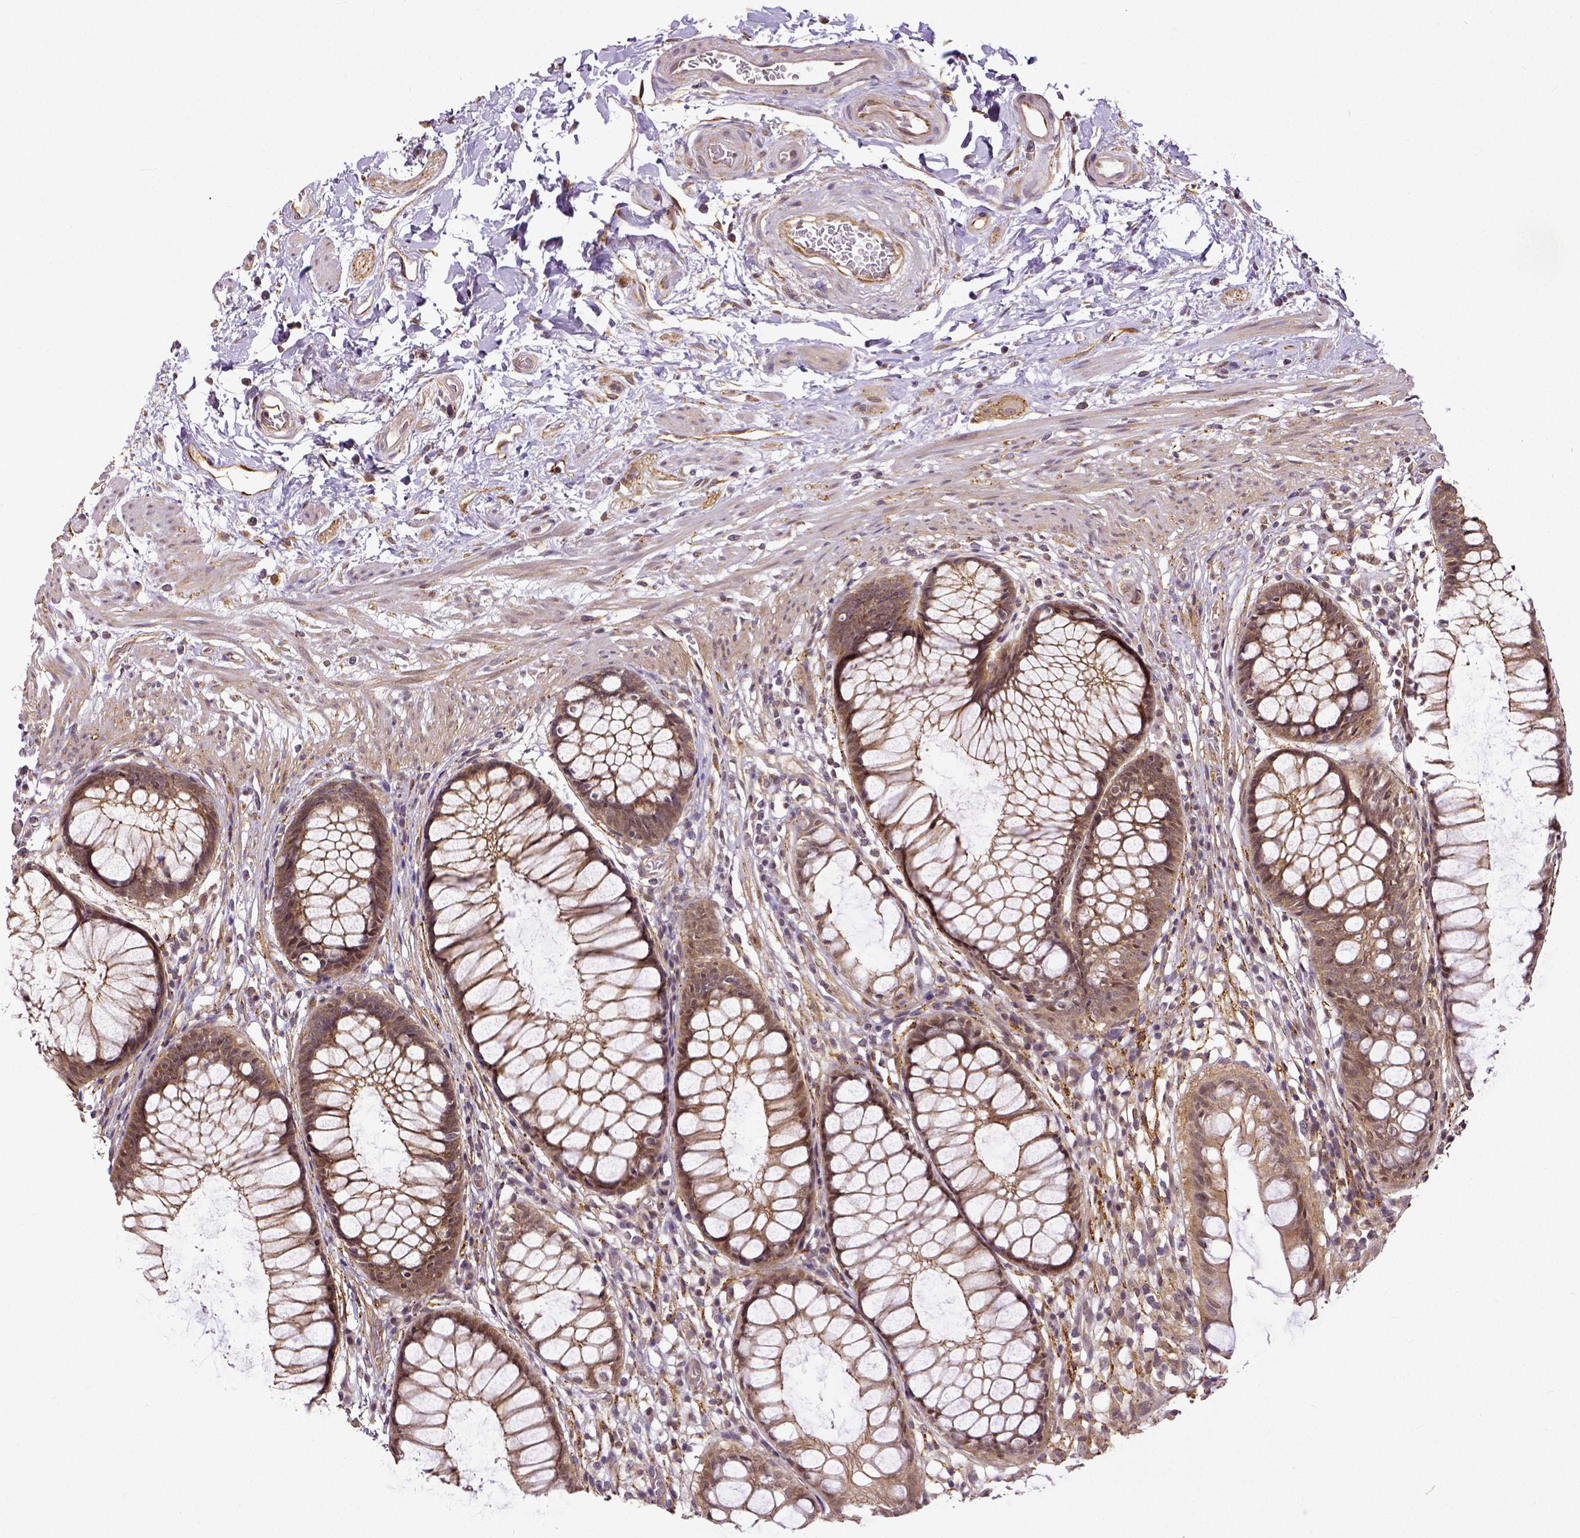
{"staining": {"intensity": "moderate", "quantity": ">75%", "location": "cytoplasmic/membranous"}, "tissue": "rectum", "cell_type": "Glandular cells", "image_type": "normal", "snomed": [{"axis": "morphology", "description": "Normal tissue, NOS"}, {"axis": "topography", "description": "Smooth muscle"}, {"axis": "topography", "description": "Rectum"}], "caption": "The histopathology image exhibits staining of unremarkable rectum, revealing moderate cytoplasmic/membranous protein staining (brown color) within glandular cells. The protein is stained brown, and the nuclei are stained in blue (DAB (3,3'-diaminobenzidine) IHC with brightfield microscopy, high magnification).", "gene": "DICER1", "patient": {"sex": "male", "age": 53}}